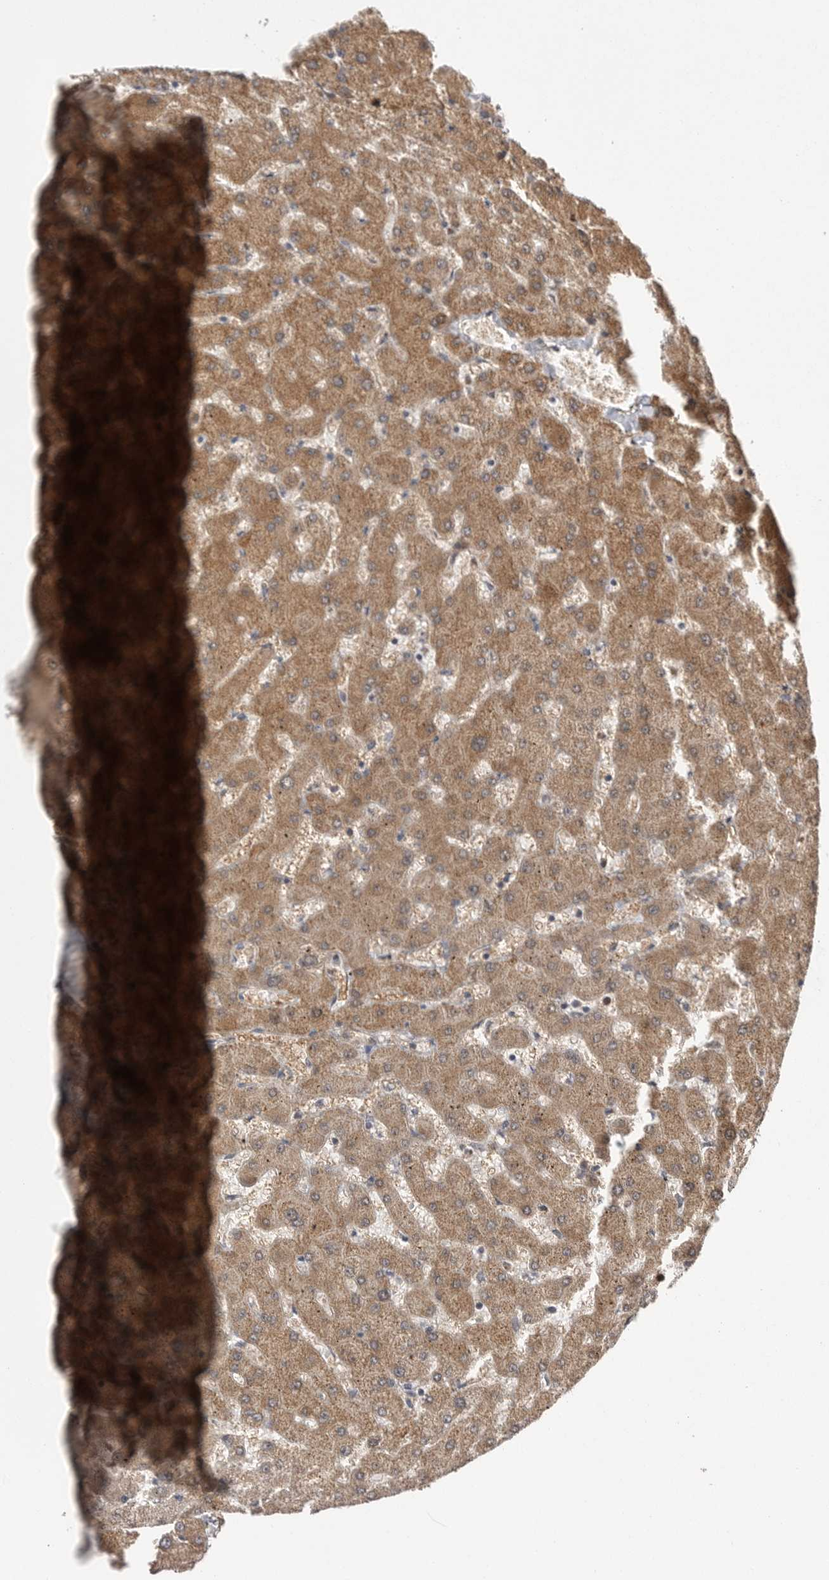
{"staining": {"intensity": "moderate", "quantity": ">75%", "location": "cytoplasmic/membranous"}, "tissue": "liver", "cell_type": "Cholangiocytes", "image_type": "normal", "snomed": [{"axis": "morphology", "description": "Normal tissue, NOS"}, {"axis": "topography", "description": "Liver"}], "caption": "Liver stained with DAB immunohistochemistry reveals medium levels of moderate cytoplasmic/membranous positivity in about >75% of cholangiocytes. Using DAB (brown) and hematoxylin (blue) stains, captured at high magnification using brightfield microscopy.", "gene": "OXR1", "patient": {"sex": "female", "age": 63}}